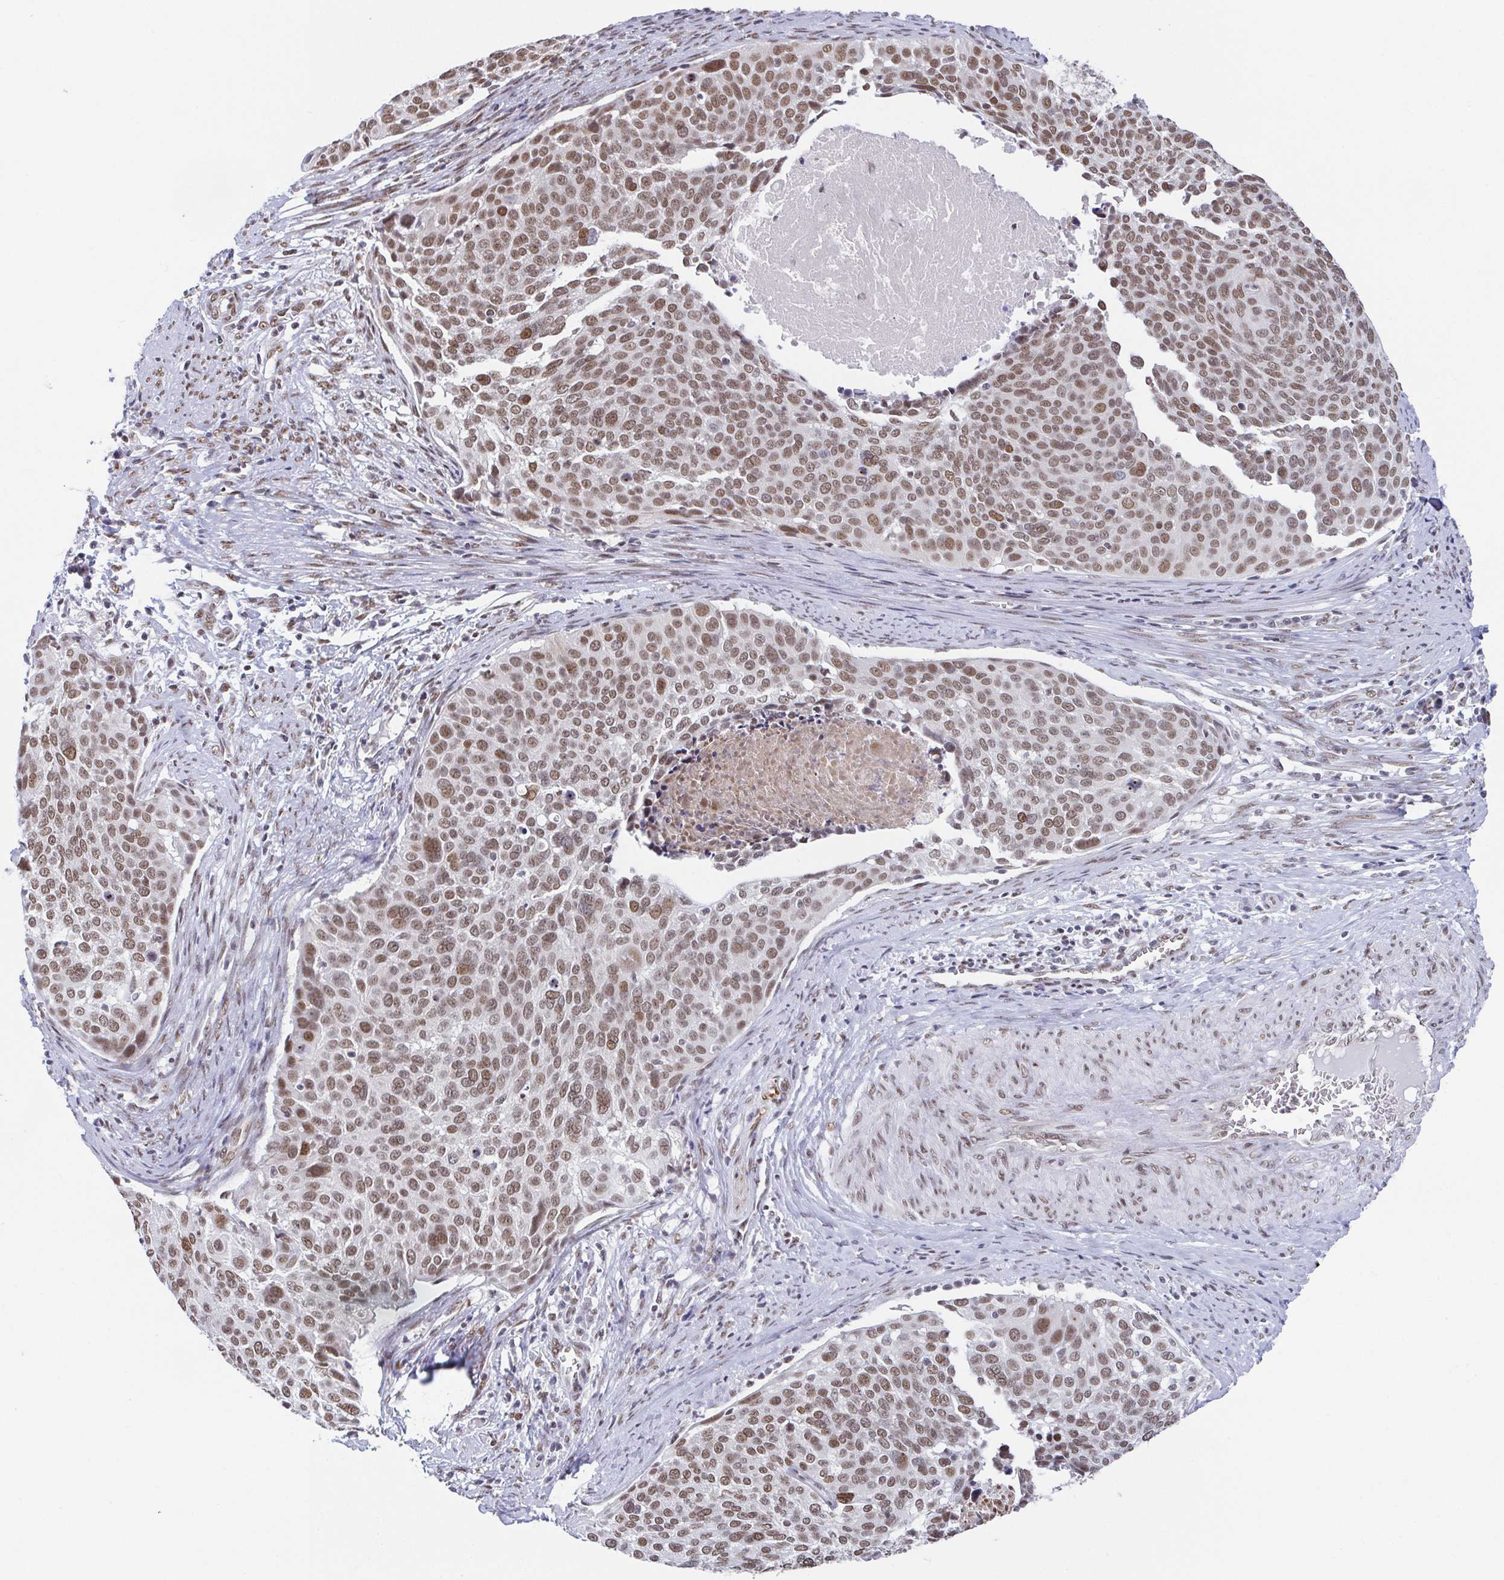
{"staining": {"intensity": "negative", "quantity": "none", "location": "none"}, "tissue": "cervical cancer", "cell_type": "Tumor cells", "image_type": "cancer", "snomed": [{"axis": "morphology", "description": "Squamous cell carcinoma, NOS"}, {"axis": "topography", "description": "Cervix"}], "caption": "There is no significant expression in tumor cells of cervical squamous cell carcinoma.", "gene": "SLC7A10", "patient": {"sex": "female", "age": 39}}